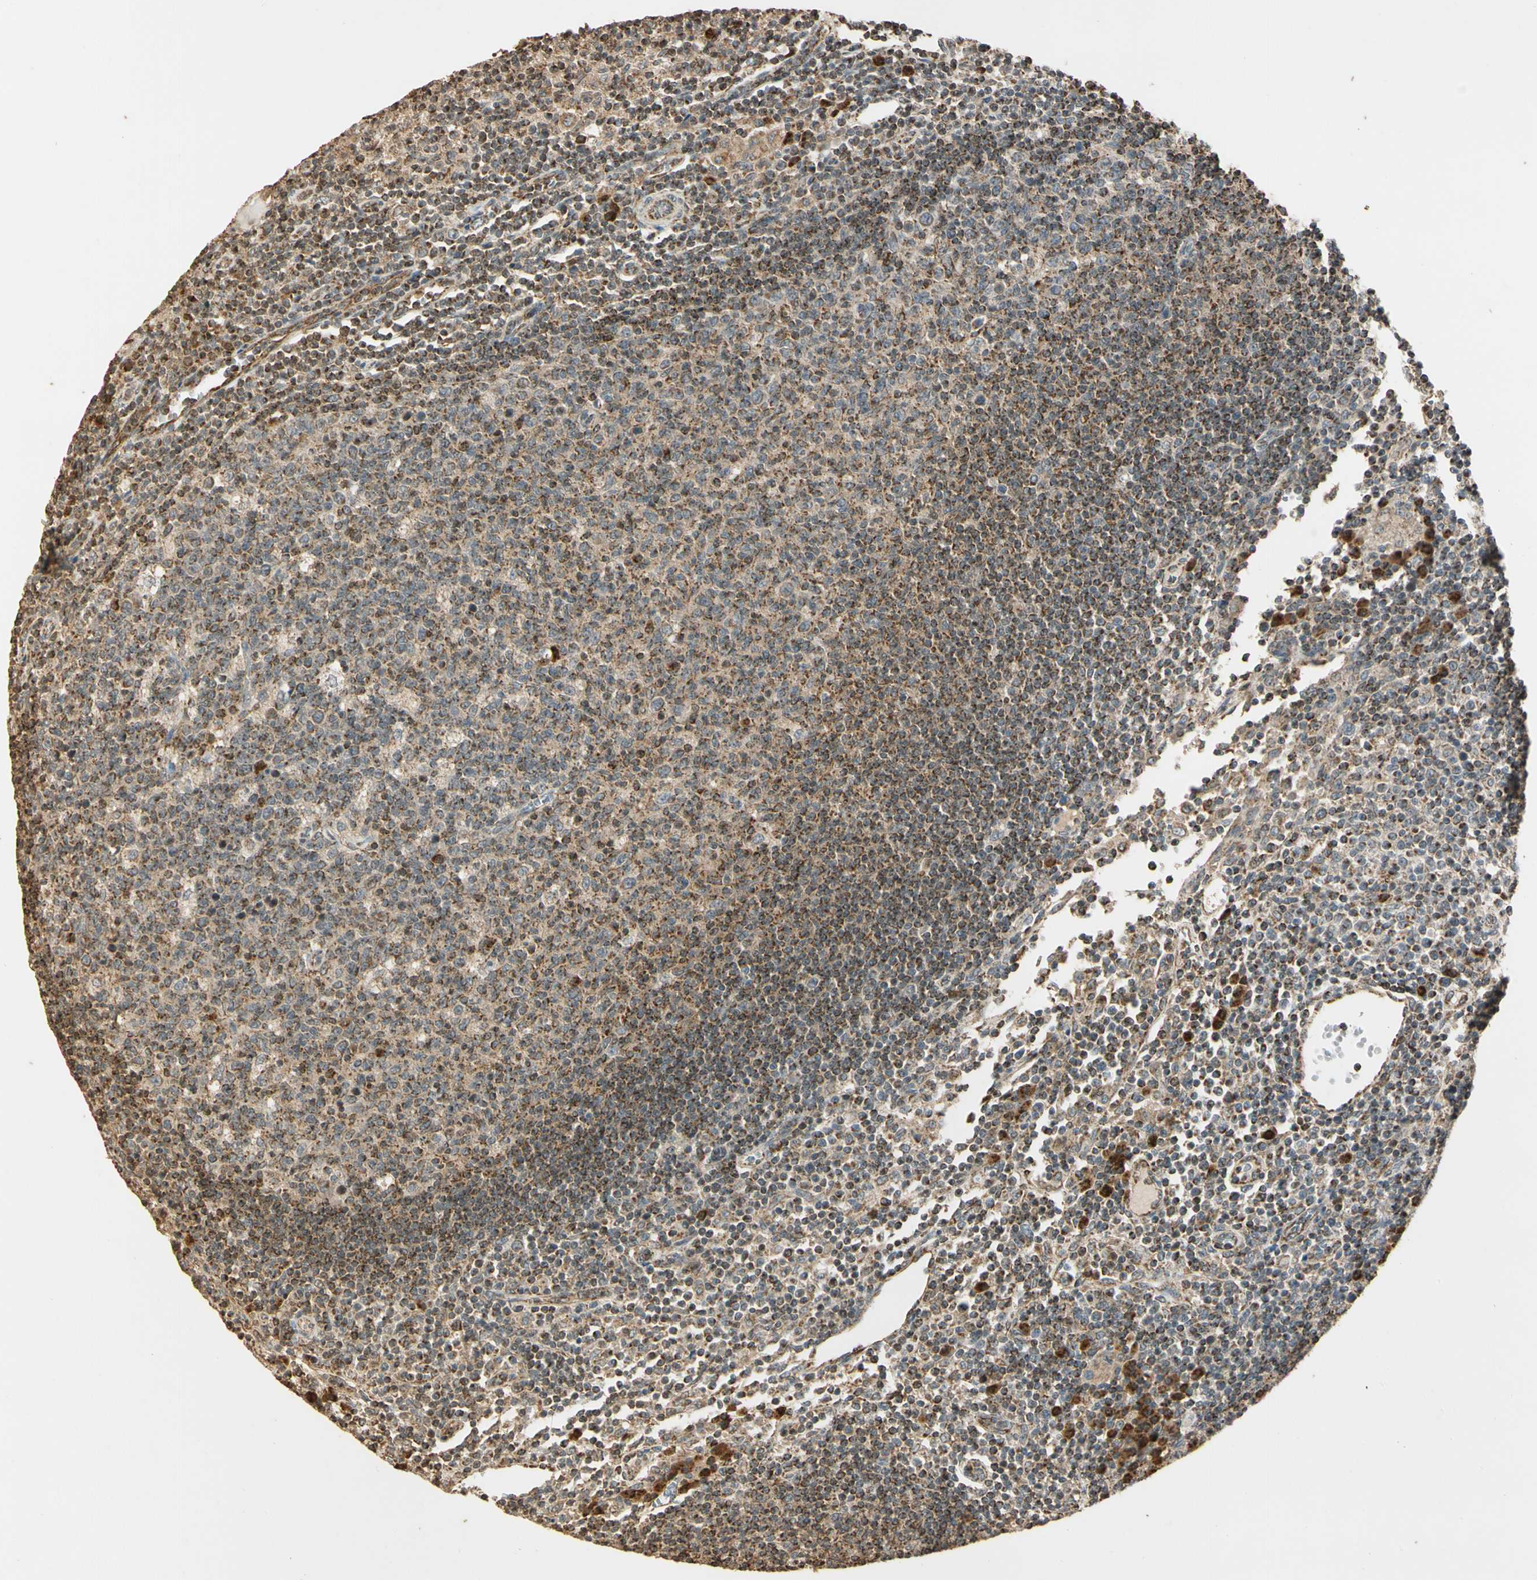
{"staining": {"intensity": "weak", "quantity": ">75%", "location": "cytoplasmic/membranous"}, "tissue": "lymph node", "cell_type": "Germinal center cells", "image_type": "normal", "snomed": [{"axis": "morphology", "description": "Normal tissue, NOS"}, {"axis": "morphology", "description": "Inflammation, NOS"}, {"axis": "topography", "description": "Lymph node"}], "caption": "The photomicrograph displays staining of unremarkable lymph node, revealing weak cytoplasmic/membranous protein expression (brown color) within germinal center cells. (Brightfield microscopy of DAB IHC at high magnification).", "gene": "PRDX5", "patient": {"sex": "male", "age": 55}}